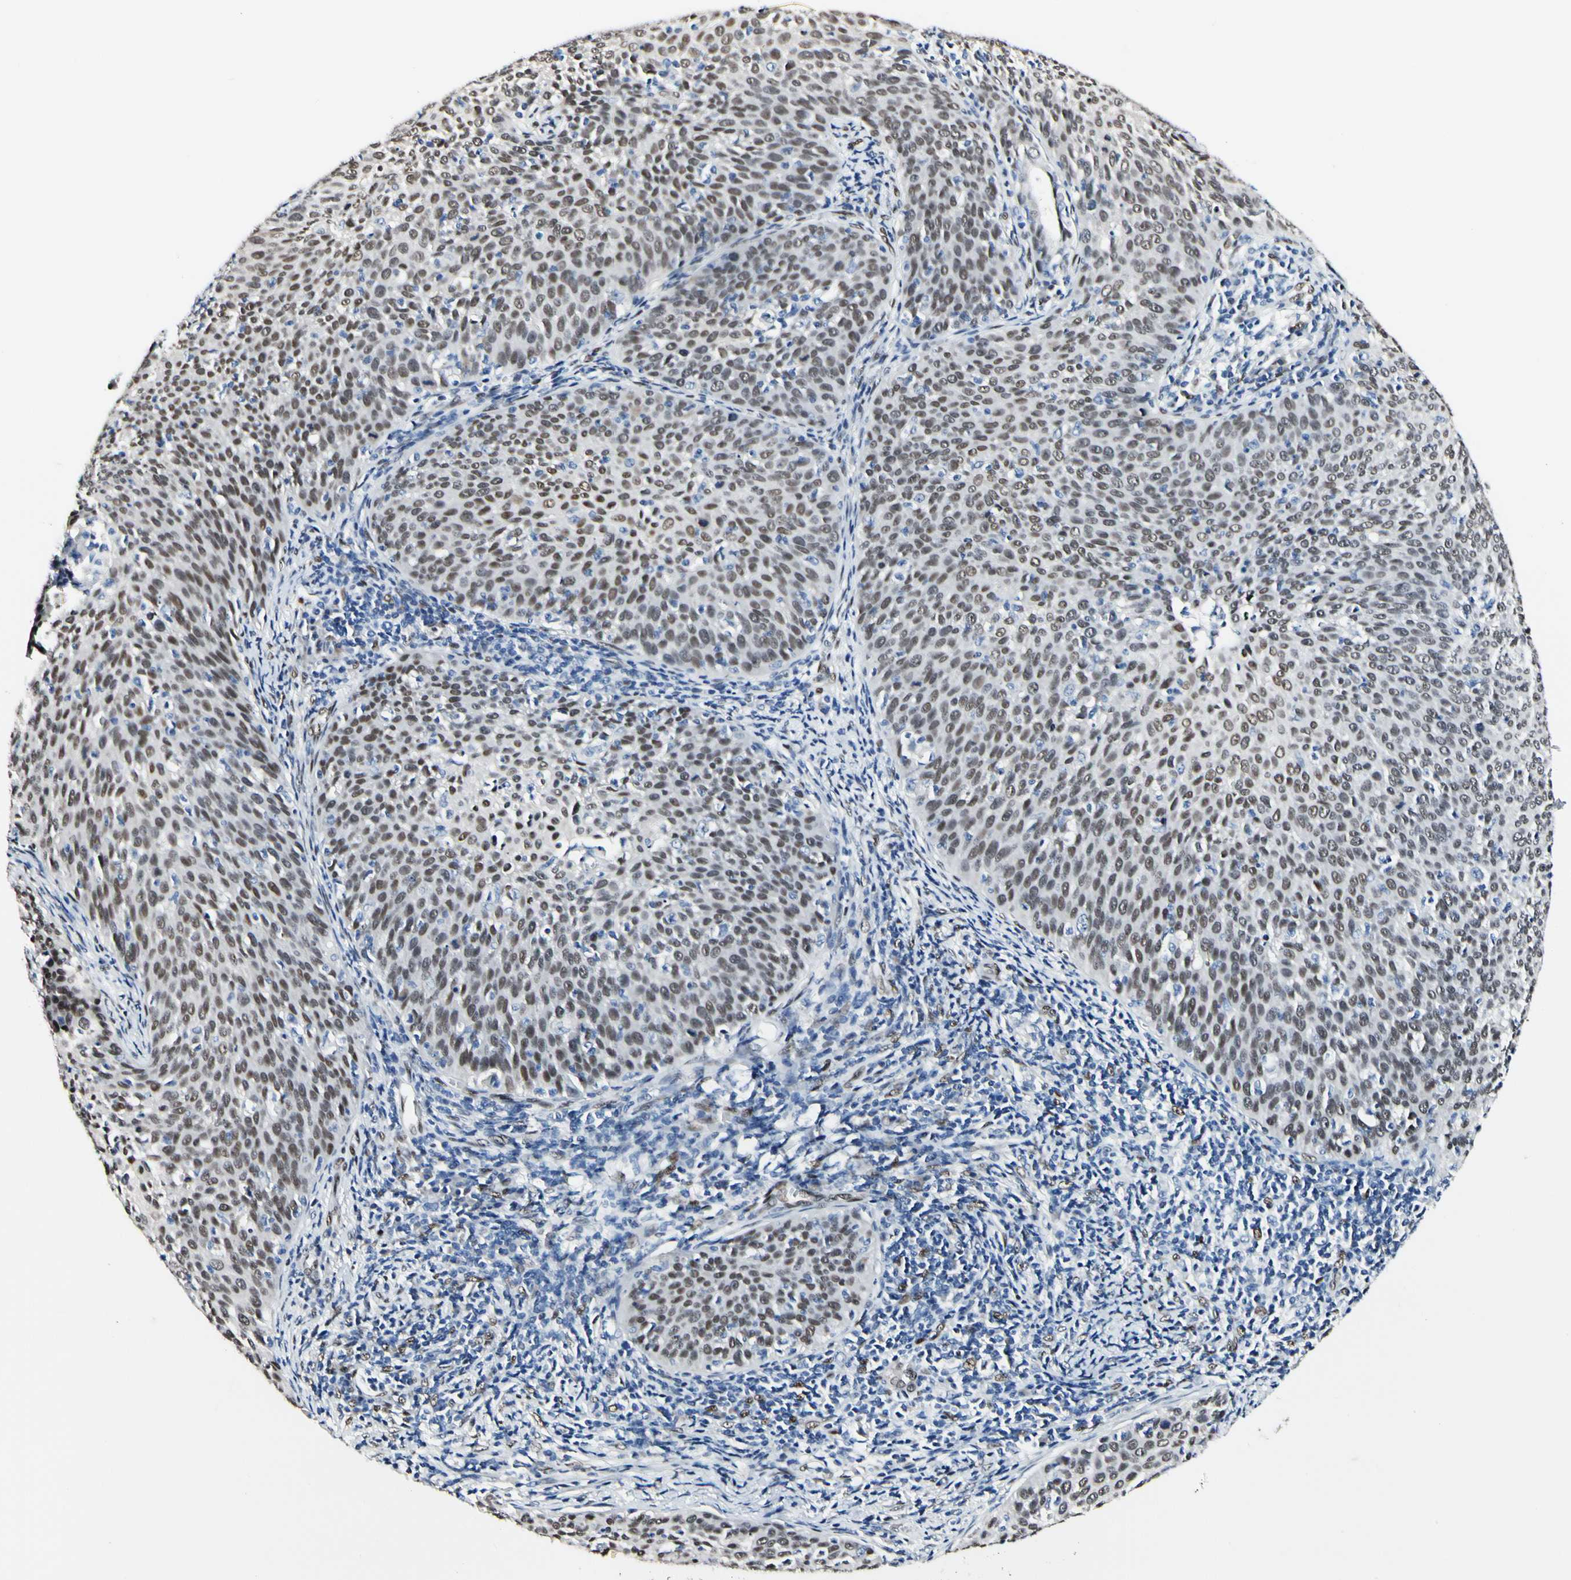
{"staining": {"intensity": "moderate", "quantity": ">75%", "location": "nuclear"}, "tissue": "cervical cancer", "cell_type": "Tumor cells", "image_type": "cancer", "snomed": [{"axis": "morphology", "description": "Squamous cell carcinoma, NOS"}, {"axis": "topography", "description": "Cervix"}], "caption": "High-power microscopy captured an immunohistochemistry photomicrograph of cervical squamous cell carcinoma, revealing moderate nuclear staining in about >75% of tumor cells.", "gene": "NFIA", "patient": {"sex": "female", "age": 38}}